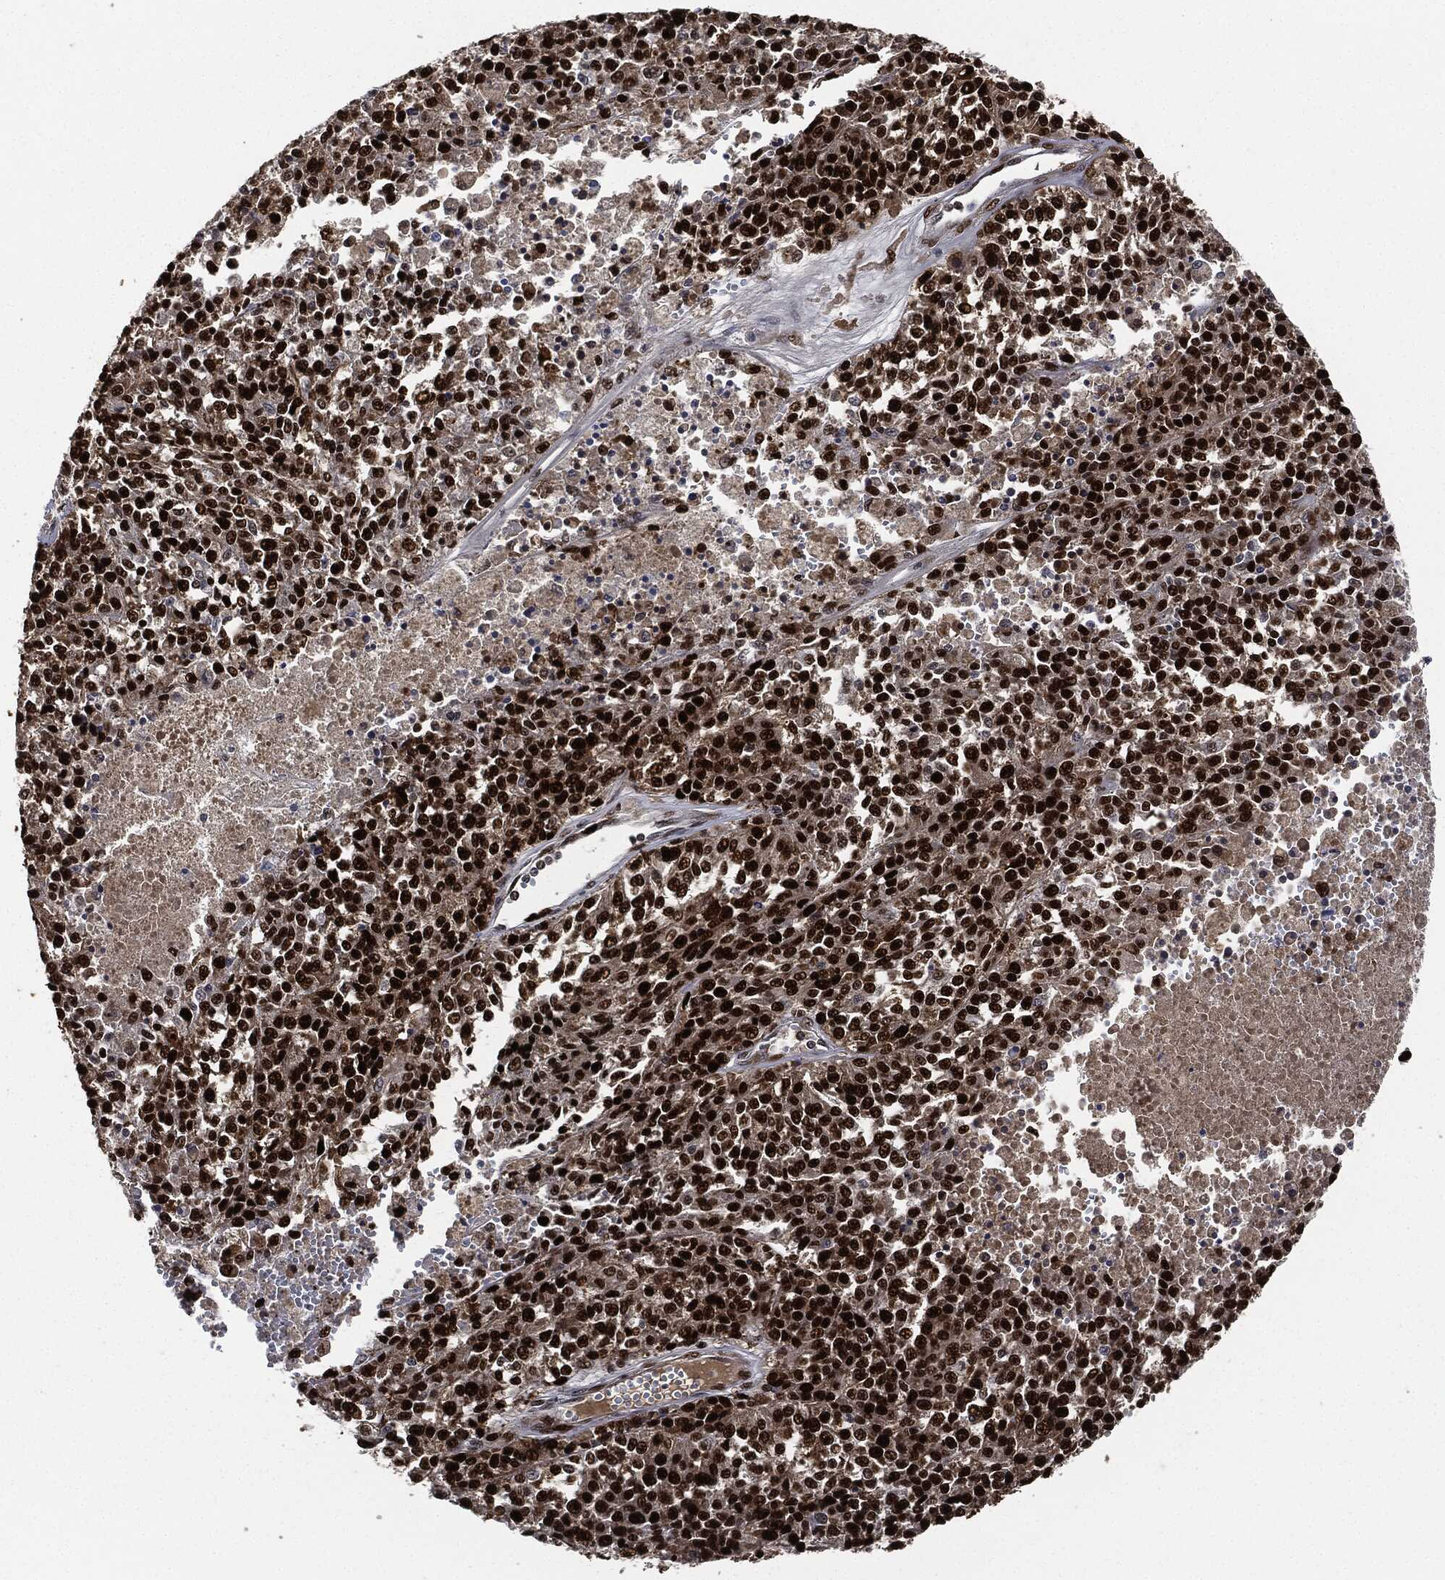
{"staining": {"intensity": "strong", "quantity": ">75%", "location": "nuclear"}, "tissue": "melanoma", "cell_type": "Tumor cells", "image_type": "cancer", "snomed": [{"axis": "morphology", "description": "Malignant melanoma, Metastatic site"}, {"axis": "topography", "description": "Lymph node"}], "caption": "DAB (3,3'-diaminobenzidine) immunohistochemical staining of malignant melanoma (metastatic site) shows strong nuclear protein expression in about >75% of tumor cells. (brown staining indicates protein expression, while blue staining denotes nuclei).", "gene": "PCNA", "patient": {"sex": "female", "age": 64}}